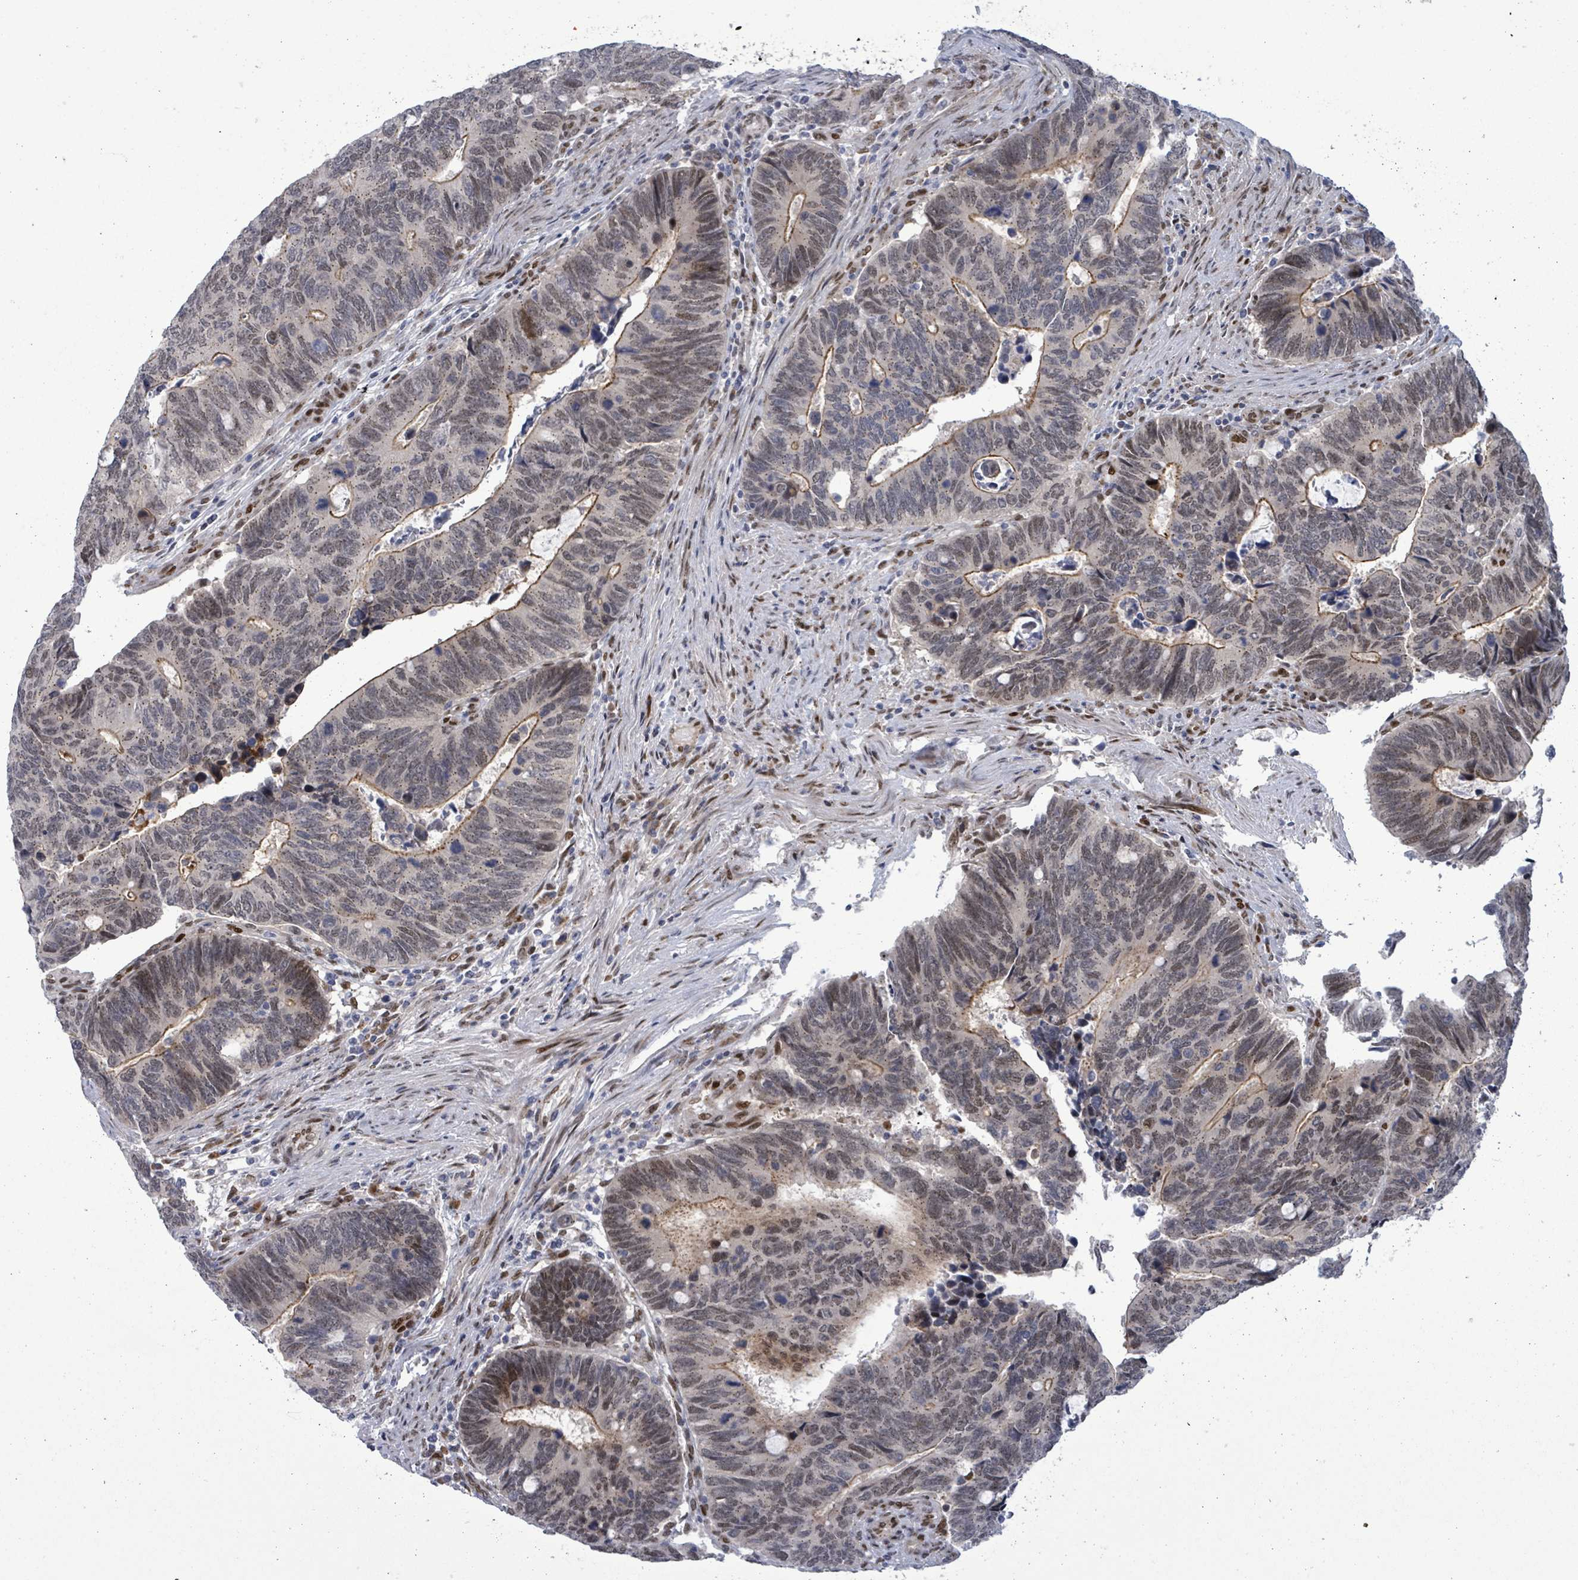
{"staining": {"intensity": "moderate", "quantity": "<25%", "location": "cytoplasmic/membranous"}, "tissue": "colorectal cancer", "cell_type": "Tumor cells", "image_type": "cancer", "snomed": [{"axis": "morphology", "description": "Adenocarcinoma, NOS"}, {"axis": "topography", "description": "Colon"}], "caption": "Adenocarcinoma (colorectal) stained for a protein (brown) demonstrates moderate cytoplasmic/membranous positive staining in about <25% of tumor cells.", "gene": "TUSC1", "patient": {"sex": "male", "age": 87}}